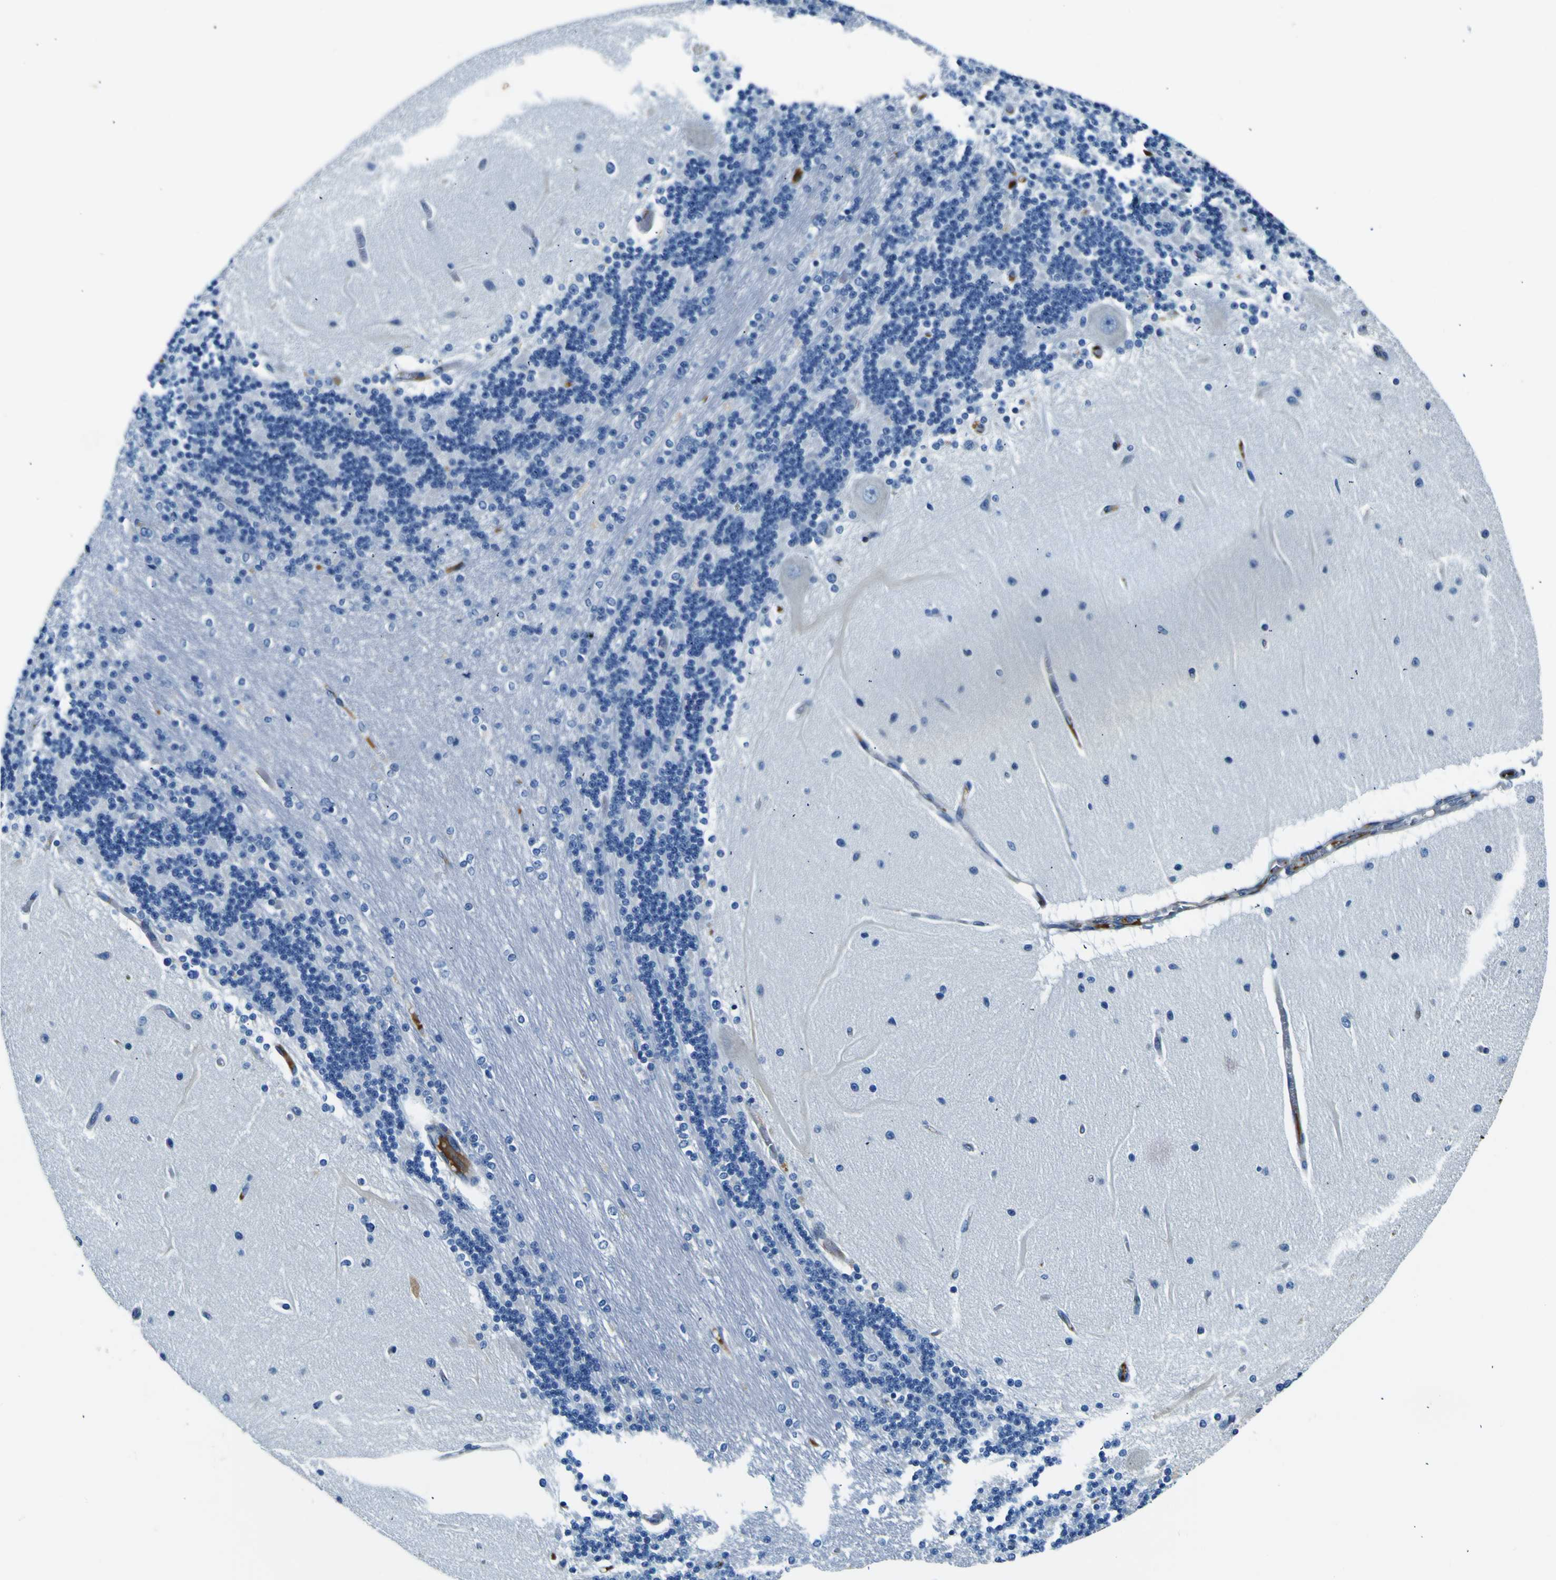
{"staining": {"intensity": "negative", "quantity": "none", "location": "none"}, "tissue": "cerebellum", "cell_type": "Cells in granular layer", "image_type": "normal", "snomed": [{"axis": "morphology", "description": "Normal tissue, NOS"}, {"axis": "topography", "description": "Cerebellum"}], "caption": "Immunohistochemistry of benign human cerebellum displays no staining in cells in granular layer.", "gene": "ADGRA2", "patient": {"sex": "female", "age": 54}}